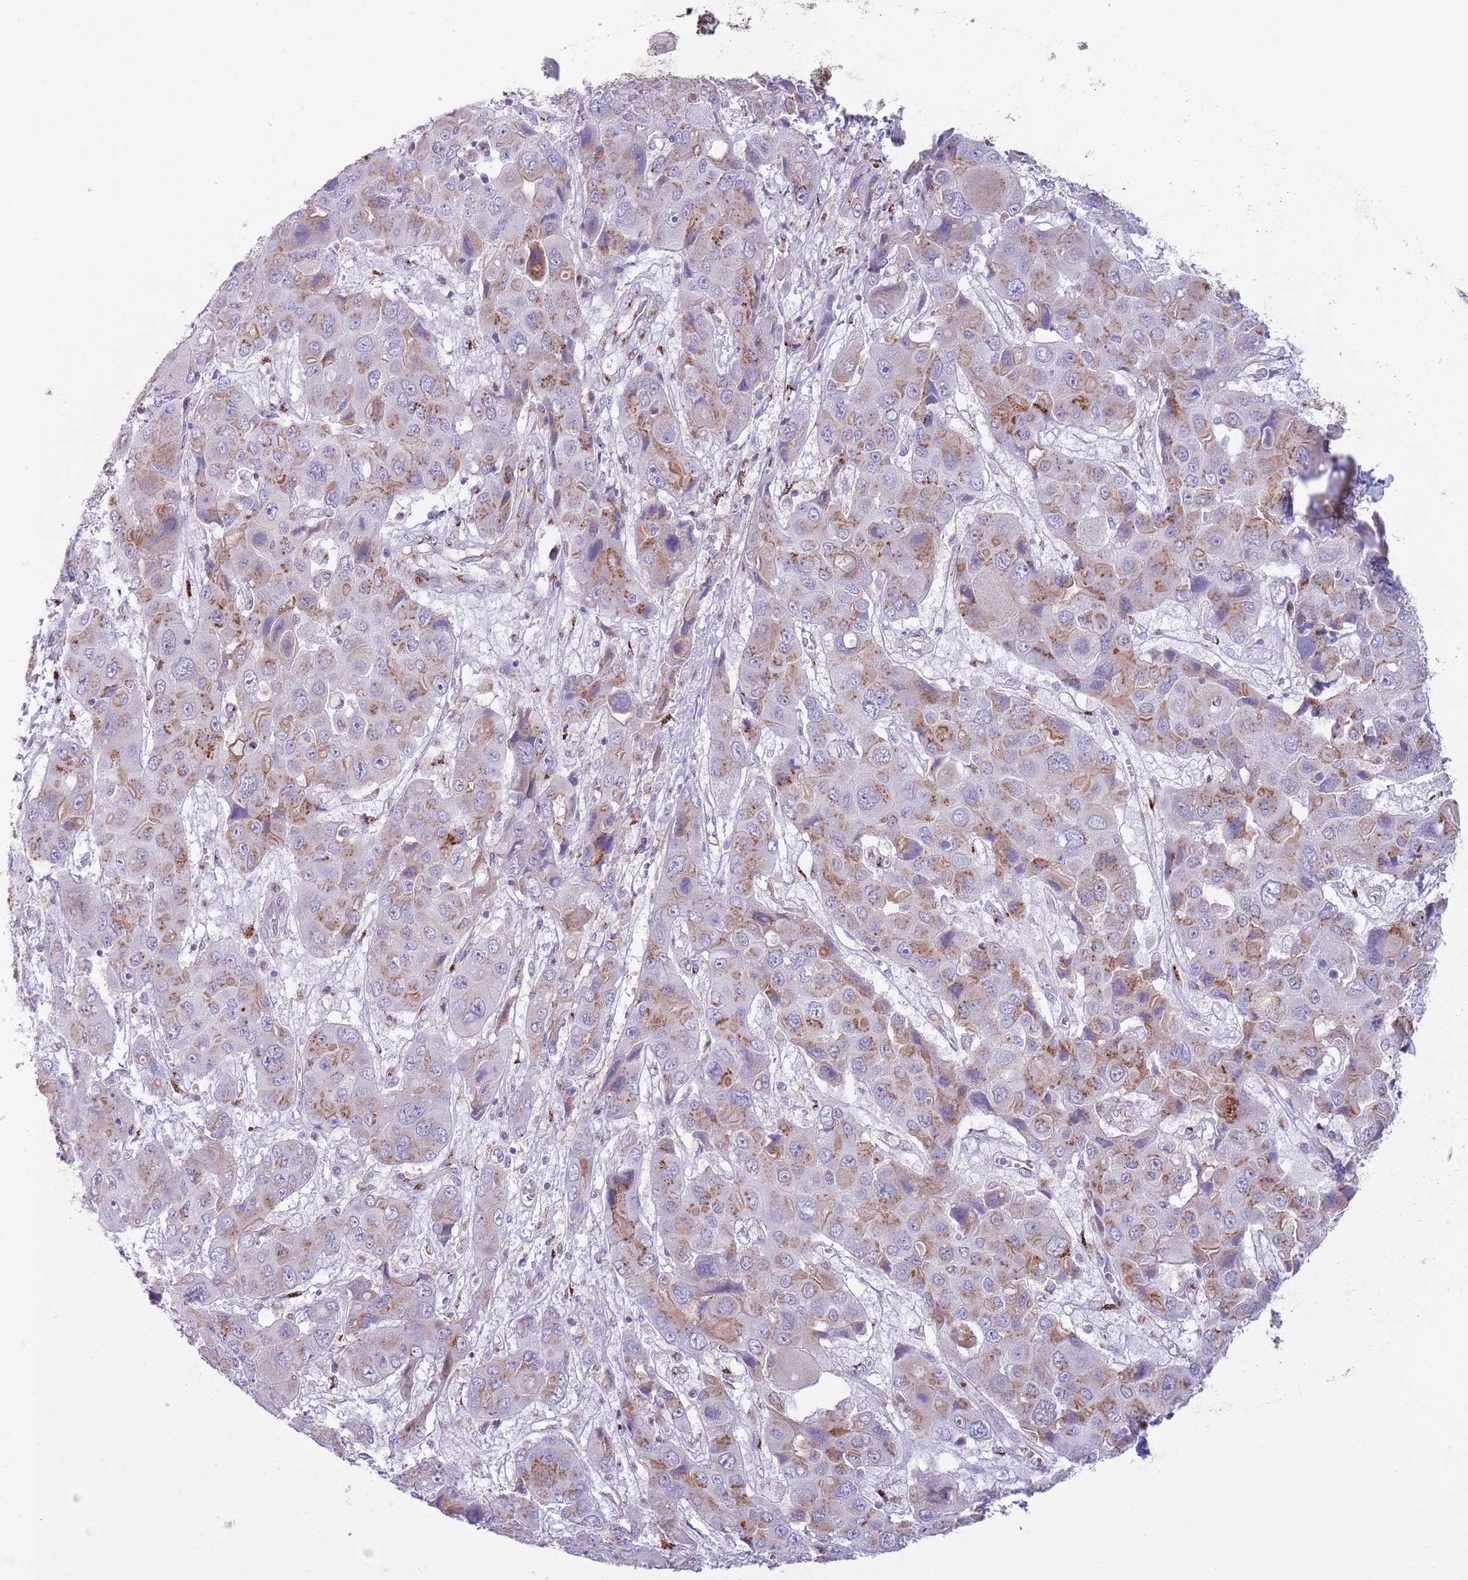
{"staining": {"intensity": "moderate", "quantity": ">75%", "location": "cytoplasmic/membranous"}, "tissue": "liver cancer", "cell_type": "Tumor cells", "image_type": "cancer", "snomed": [{"axis": "morphology", "description": "Cholangiocarcinoma"}, {"axis": "topography", "description": "Liver"}], "caption": "Protein analysis of liver cancer (cholangiocarcinoma) tissue displays moderate cytoplasmic/membranous positivity in about >75% of tumor cells.", "gene": "C20orf96", "patient": {"sex": "male", "age": 67}}